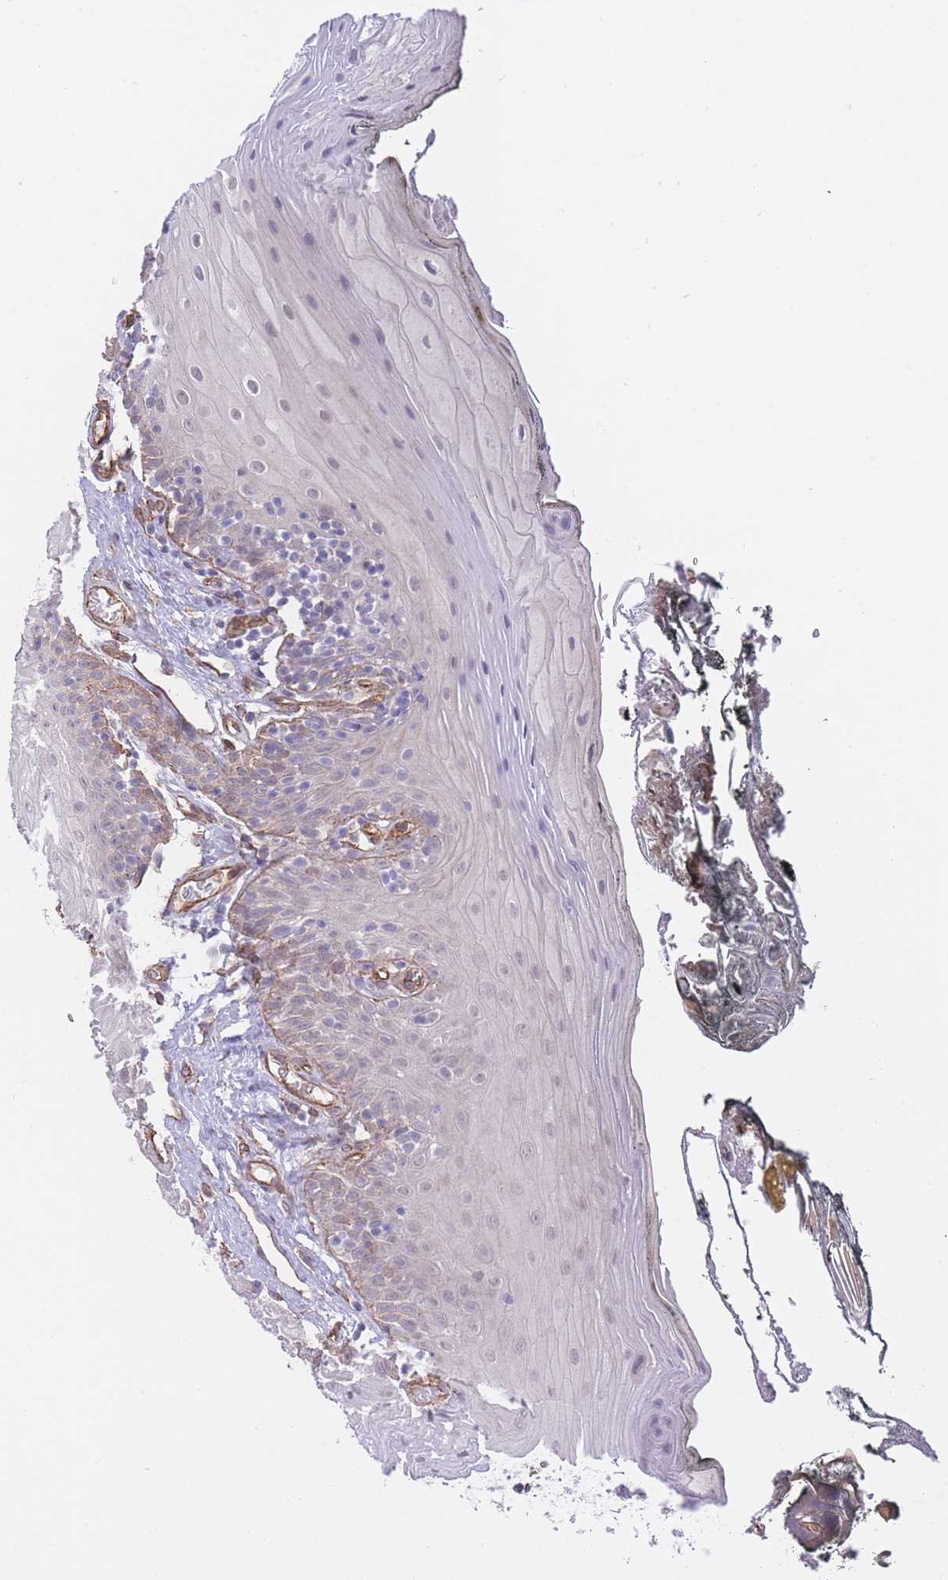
{"staining": {"intensity": "weak", "quantity": "<25%", "location": "cytoplasmic/membranous"}, "tissue": "oral mucosa", "cell_type": "Squamous epithelial cells", "image_type": "normal", "snomed": [{"axis": "morphology", "description": "Normal tissue, NOS"}, {"axis": "morphology", "description": "Squamous cell carcinoma, NOS"}, {"axis": "topography", "description": "Oral tissue"}, {"axis": "topography", "description": "Head-Neck"}], "caption": "Immunohistochemistry (IHC) of unremarkable oral mucosa demonstrates no staining in squamous epithelial cells. (DAB (3,3'-diaminobenzidine) immunohistochemistry (IHC) visualized using brightfield microscopy, high magnification).", "gene": "QTRT1", "patient": {"sex": "female", "age": 81}}